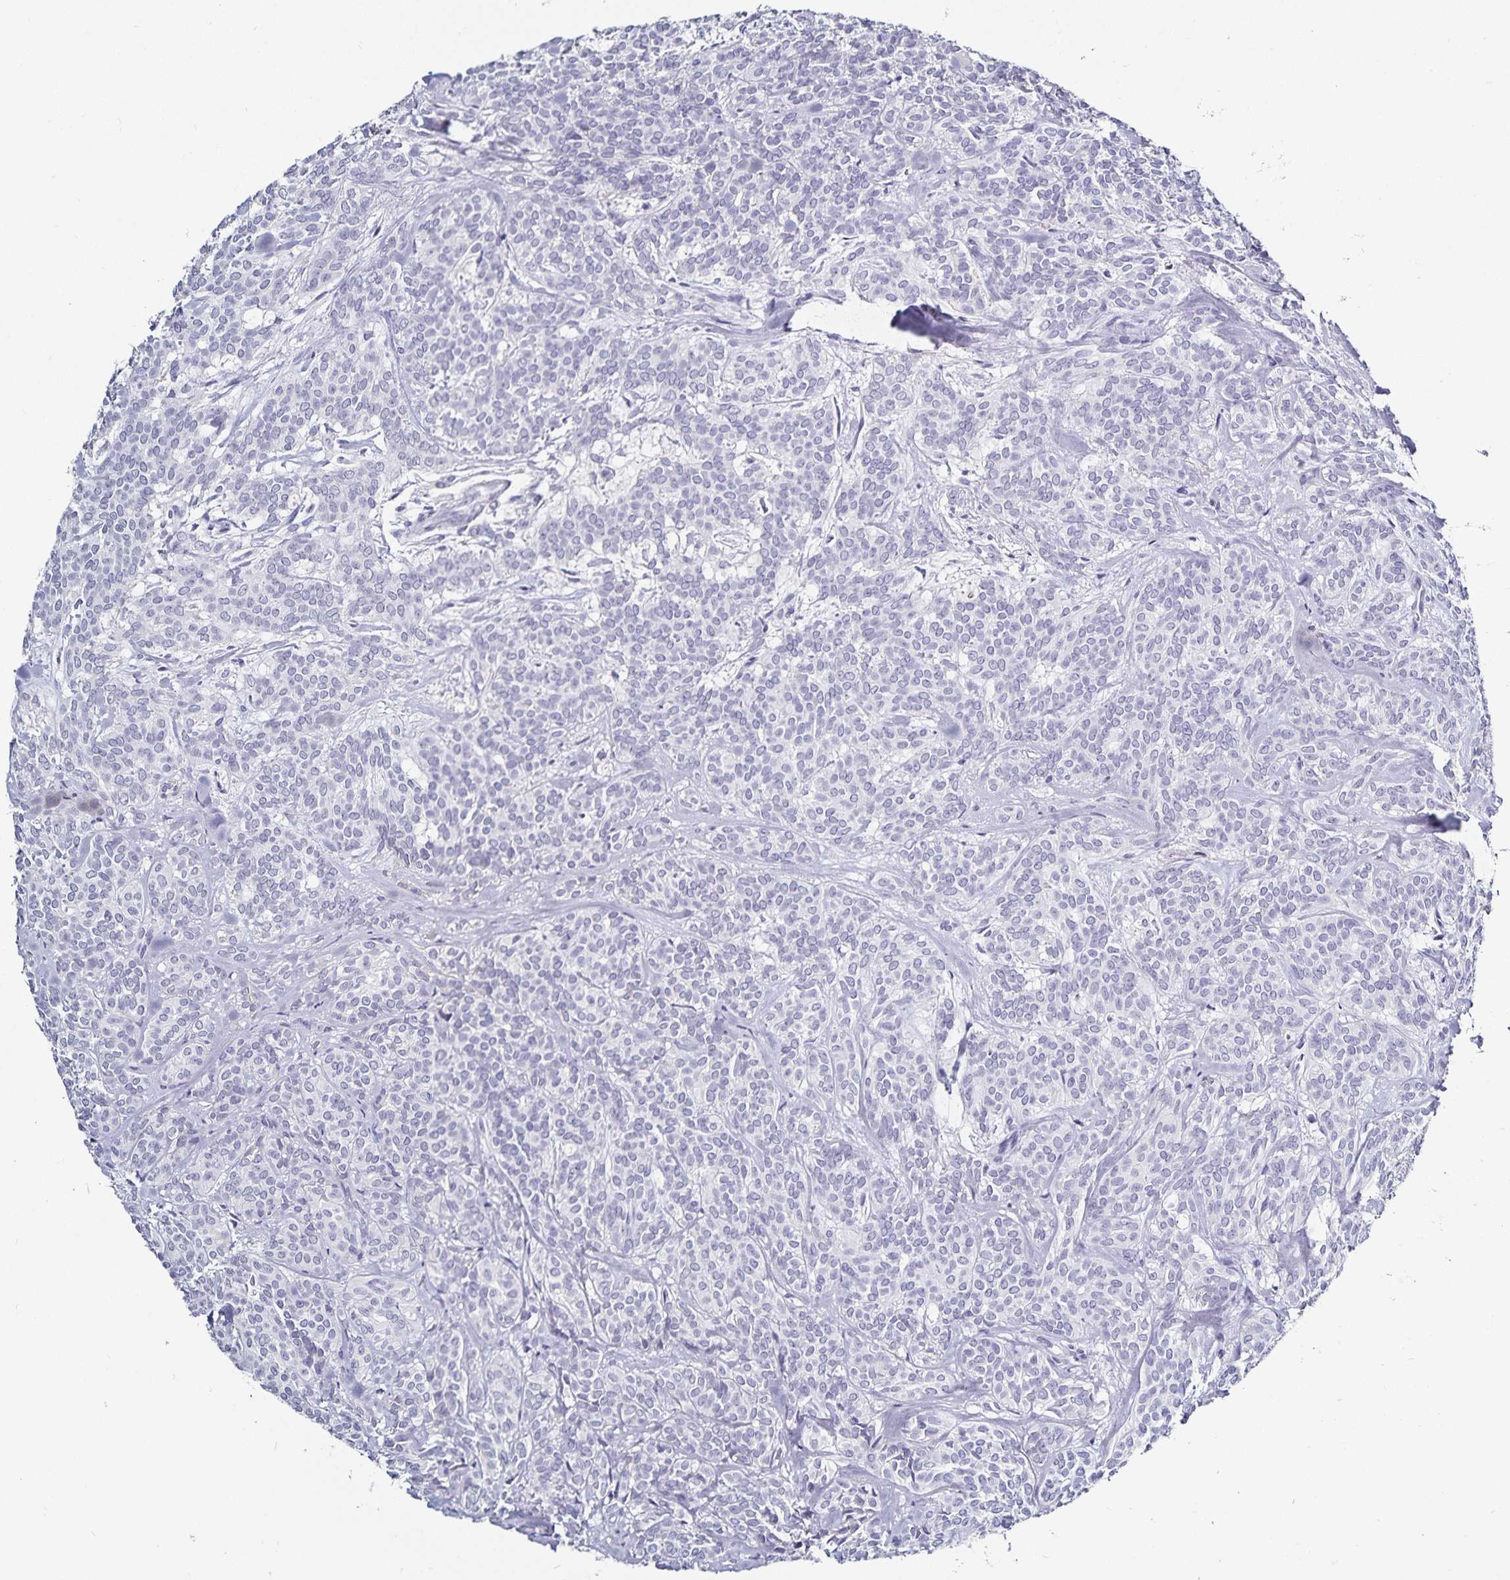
{"staining": {"intensity": "negative", "quantity": "none", "location": "none"}, "tissue": "head and neck cancer", "cell_type": "Tumor cells", "image_type": "cancer", "snomed": [{"axis": "morphology", "description": "Adenocarcinoma, NOS"}, {"axis": "topography", "description": "Head-Neck"}], "caption": "Immunohistochemistry (IHC) micrograph of neoplastic tissue: head and neck cancer (adenocarcinoma) stained with DAB (3,3'-diaminobenzidine) shows no significant protein staining in tumor cells.", "gene": "TTR", "patient": {"sex": "female", "age": 57}}